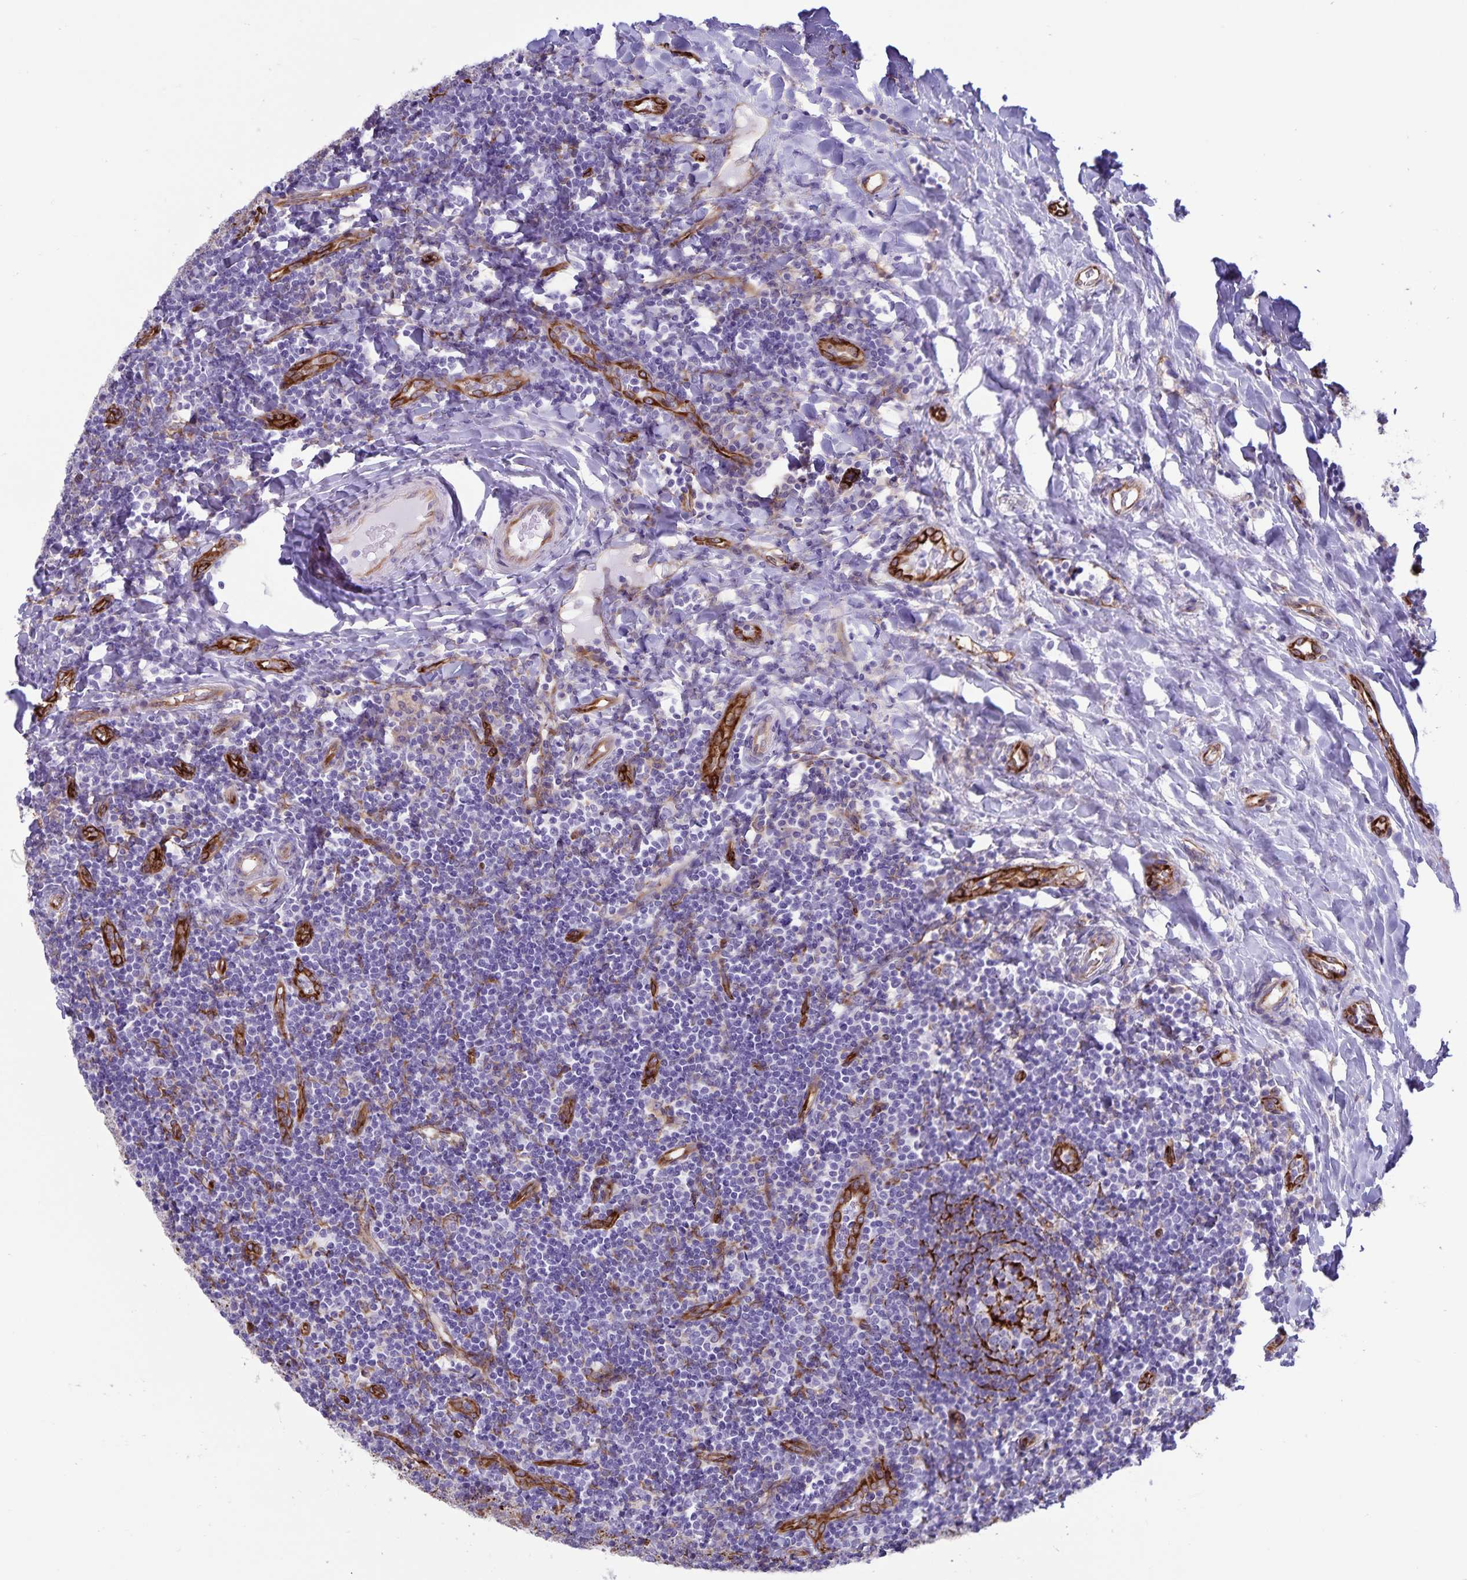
{"staining": {"intensity": "negative", "quantity": "none", "location": "none"}, "tissue": "tonsil", "cell_type": "Germinal center cells", "image_type": "normal", "snomed": [{"axis": "morphology", "description": "Normal tissue, NOS"}, {"axis": "topography", "description": "Tonsil"}], "caption": "Micrograph shows no protein positivity in germinal center cells of unremarkable tonsil.", "gene": "RCN1", "patient": {"sex": "female", "age": 10}}